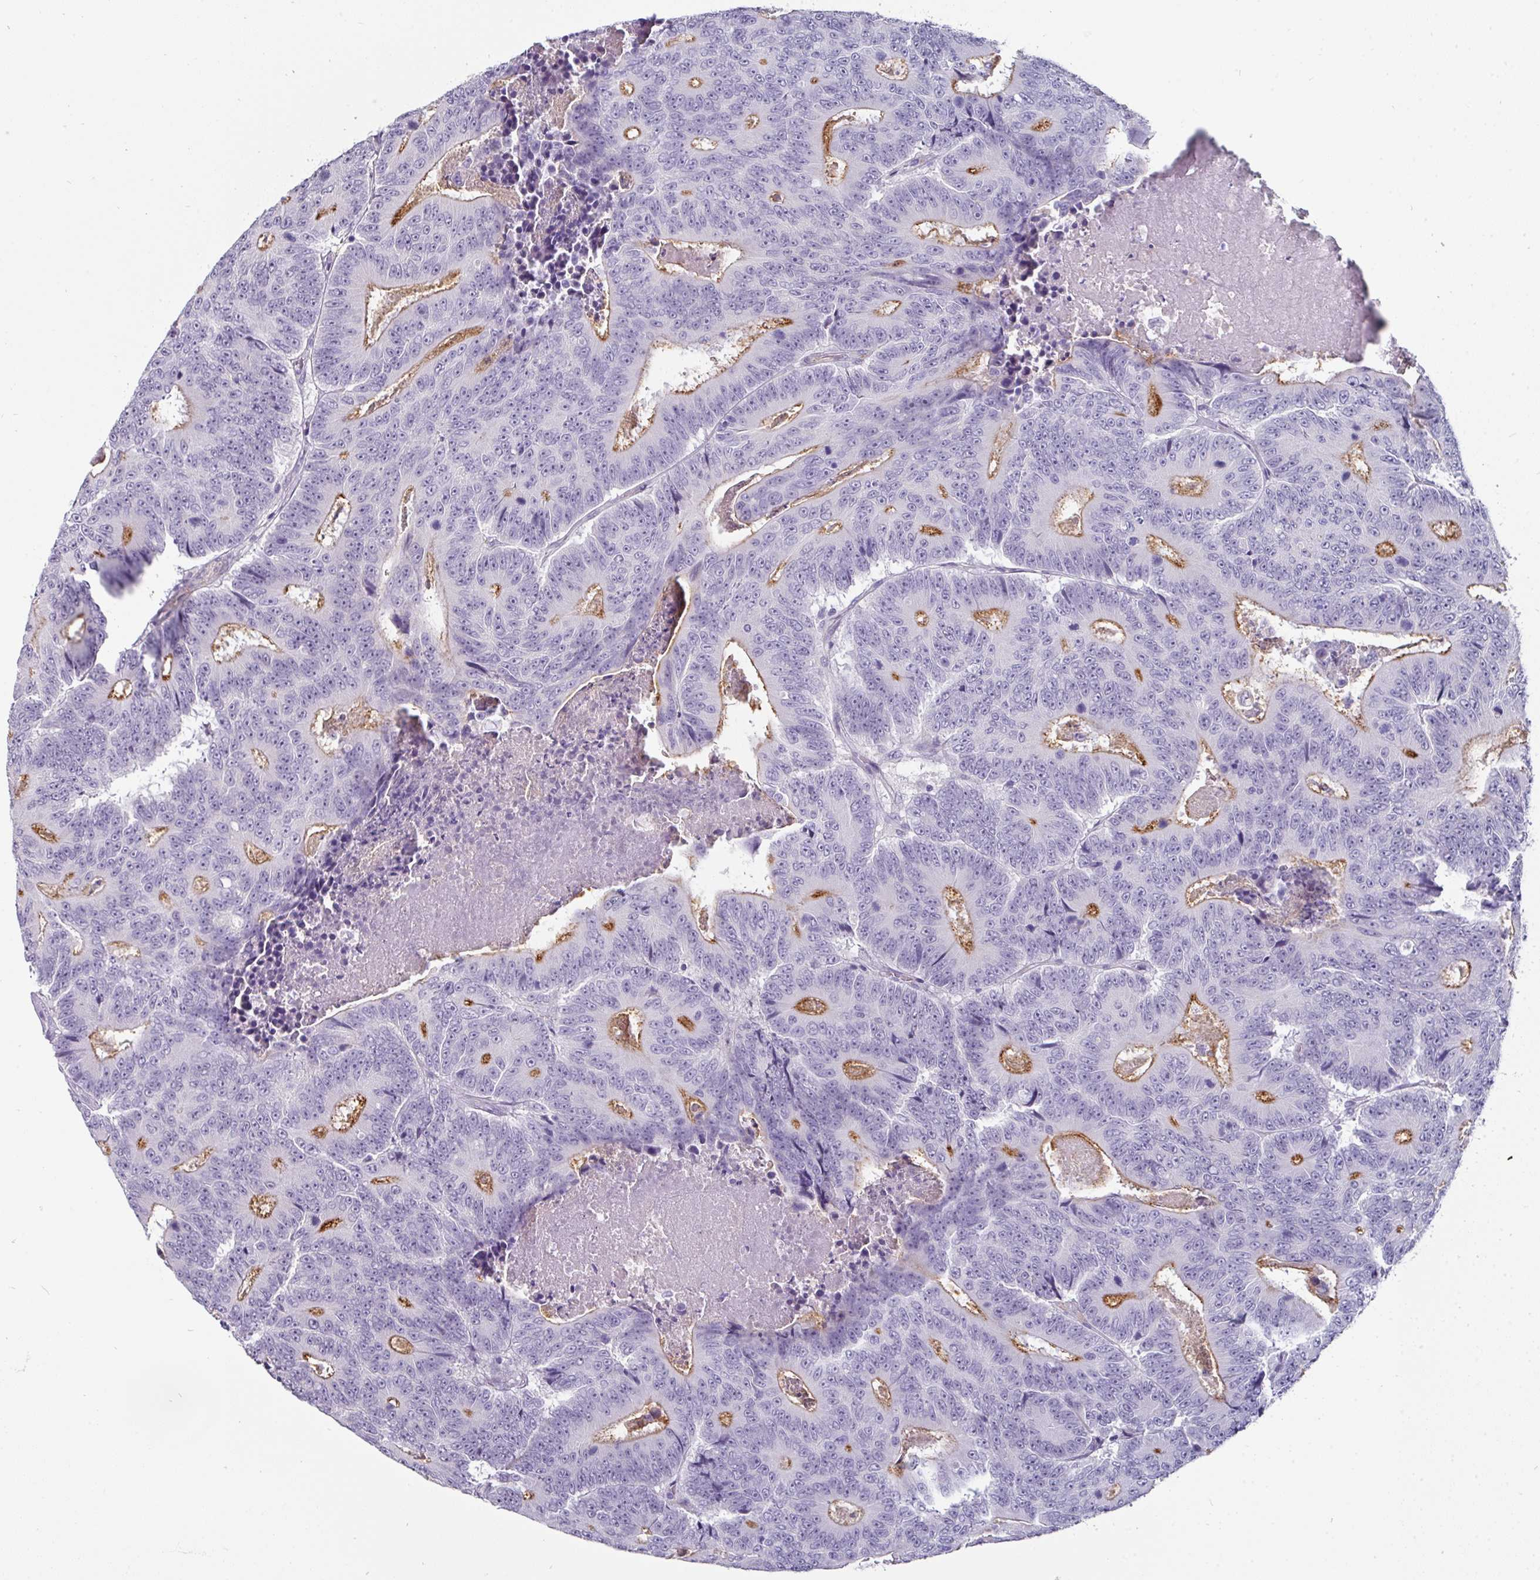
{"staining": {"intensity": "moderate", "quantity": "25%-75%", "location": "cytoplasmic/membranous"}, "tissue": "colorectal cancer", "cell_type": "Tumor cells", "image_type": "cancer", "snomed": [{"axis": "morphology", "description": "Adenocarcinoma, NOS"}, {"axis": "topography", "description": "Colon"}], "caption": "This histopathology image displays immunohistochemistry staining of human colorectal cancer, with medium moderate cytoplasmic/membranous expression in about 25%-75% of tumor cells.", "gene": "EYA3", "patient": {"sex": "male", "age": 83}}